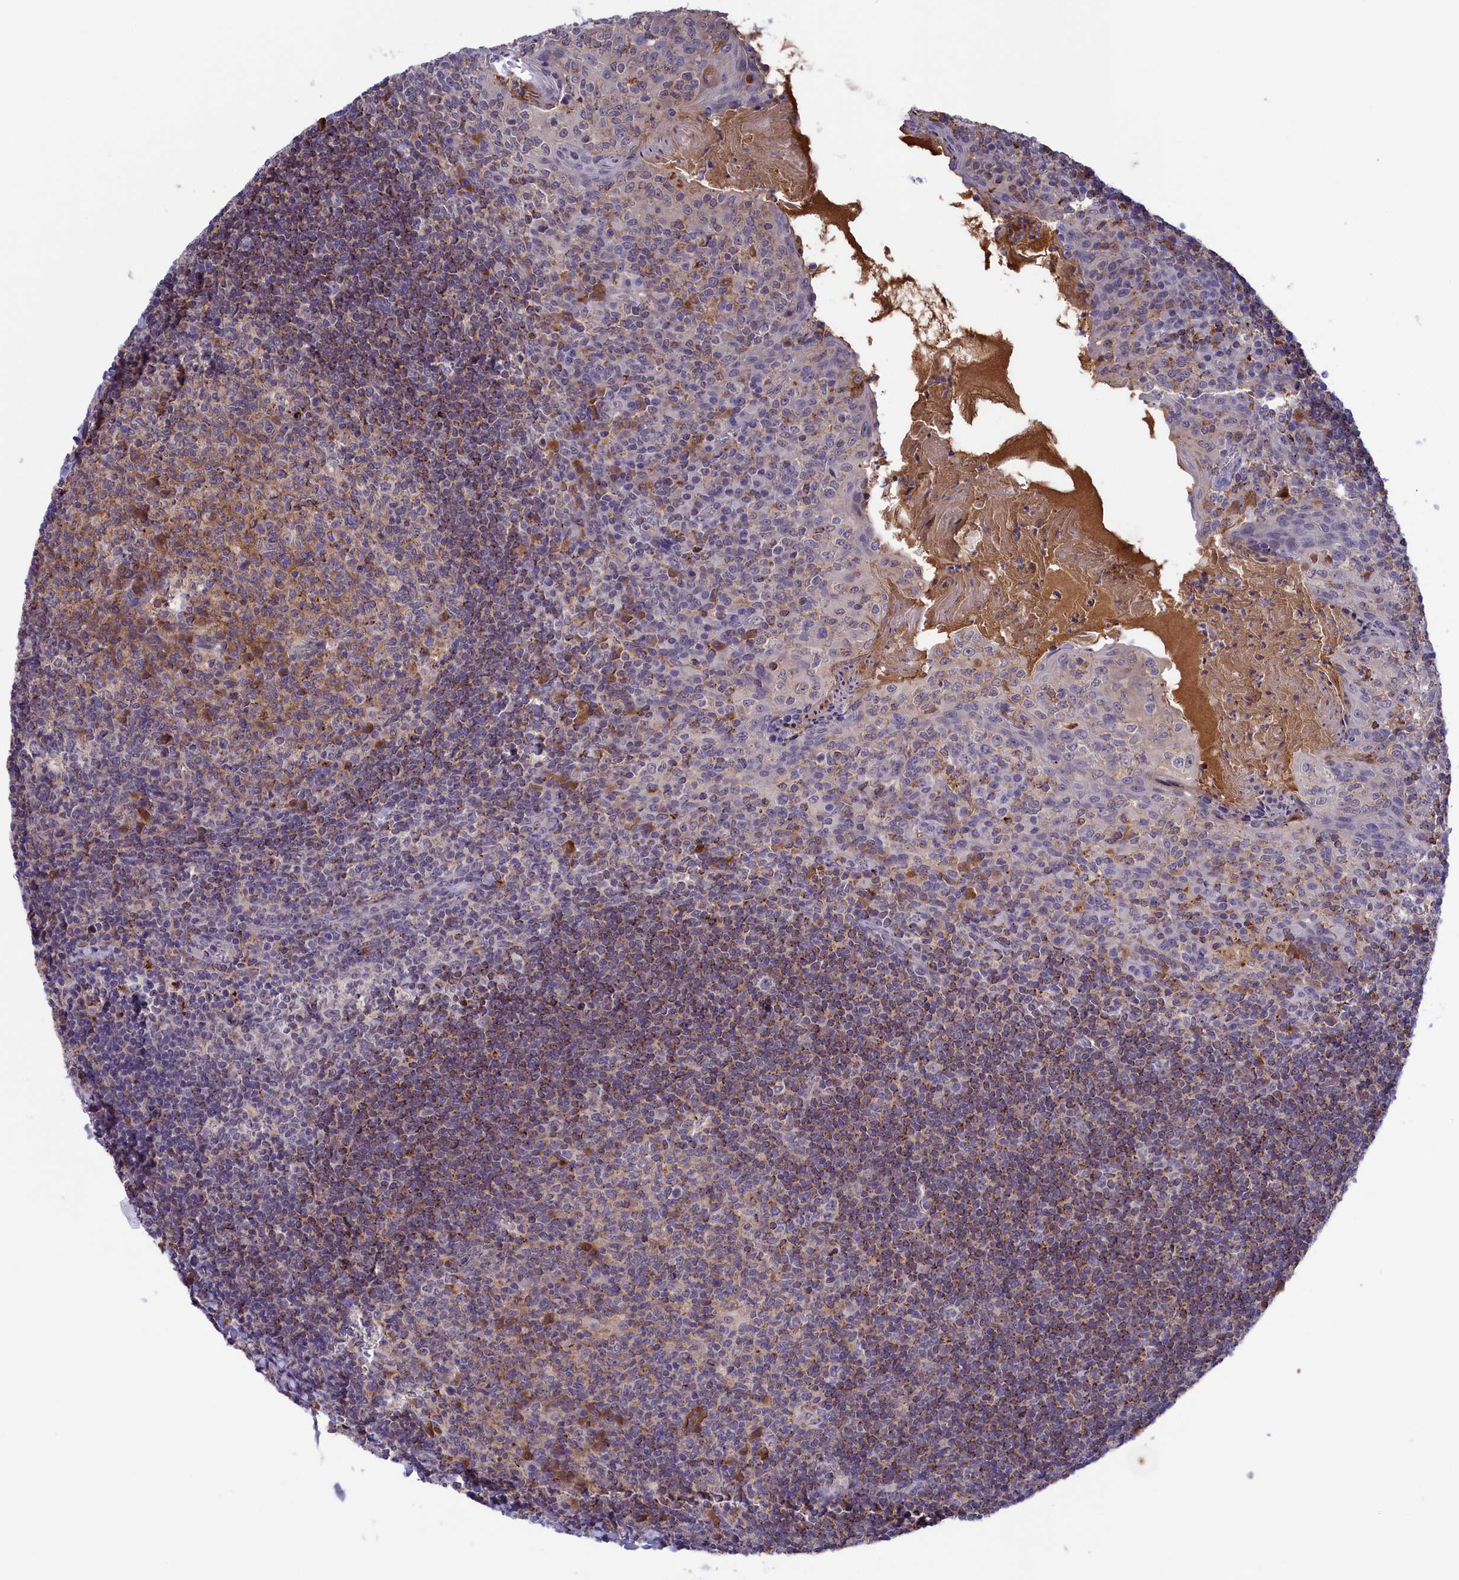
{"staining": {"intensity": "moderate", "quantity": "25%-75%", "location": "cytoplasmic/membranous"}, "tissue": "tonsil", "cell_type": "Germinal center cells", "image_type": "normal", "snomed": [{"axis": "morphology", "description": "Normal tissue, NOS"}, {"axis": "topography", "description": "Tonsil"}], "caption": "High-magnification brightfield microscopy of normal tonsil stained with DAB (3,3'-diaminobenzidine) (brown) and counterstained with hematoxylin (blue). germinal center cells exhibit moderate cytoplasmic/membranous positivity is present in about25%-75% of cells.", "gene": "STYX", "patient": {"sex": "female", "age": 10}}